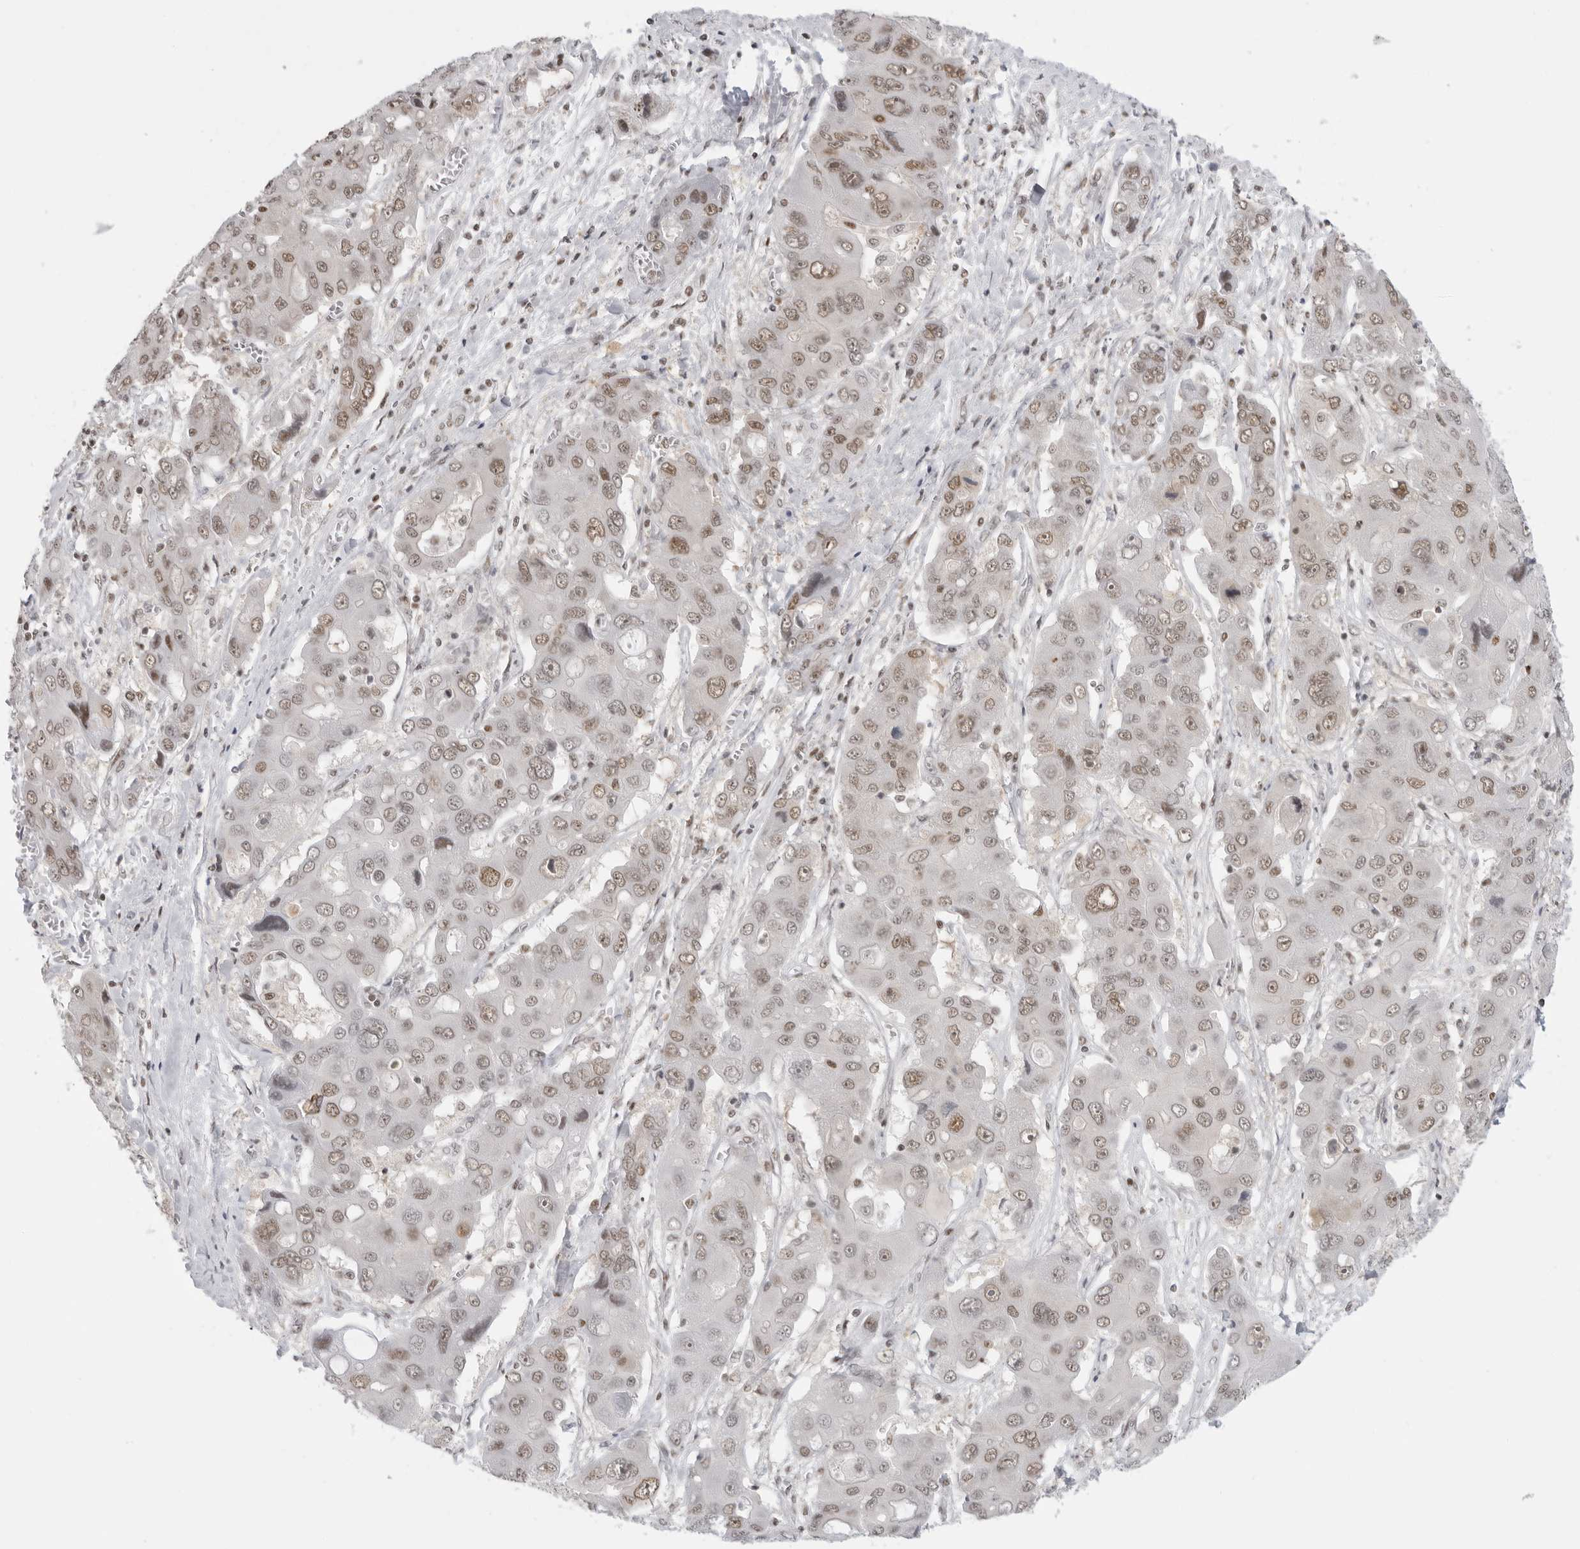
{"staining": {"intensity": "weak", "quantity": ">75%", "location": "nuclear"}, "tissue": "liver cancer", "cell_type": "Tumor cells", "image_type": "cancer", "snomed": [{"axis": "morphology", "description": "Cholangiocarcinoma"}, {"axis": "topography", "description": "Liver"}], "caption": "Tumor cells exhibit low levels of weak nuclear expression in about >75% of cells in human cholangiocarcinoma (liver).", "gene": "RPA2", "patient": {"sex": "male", "age": 67}}